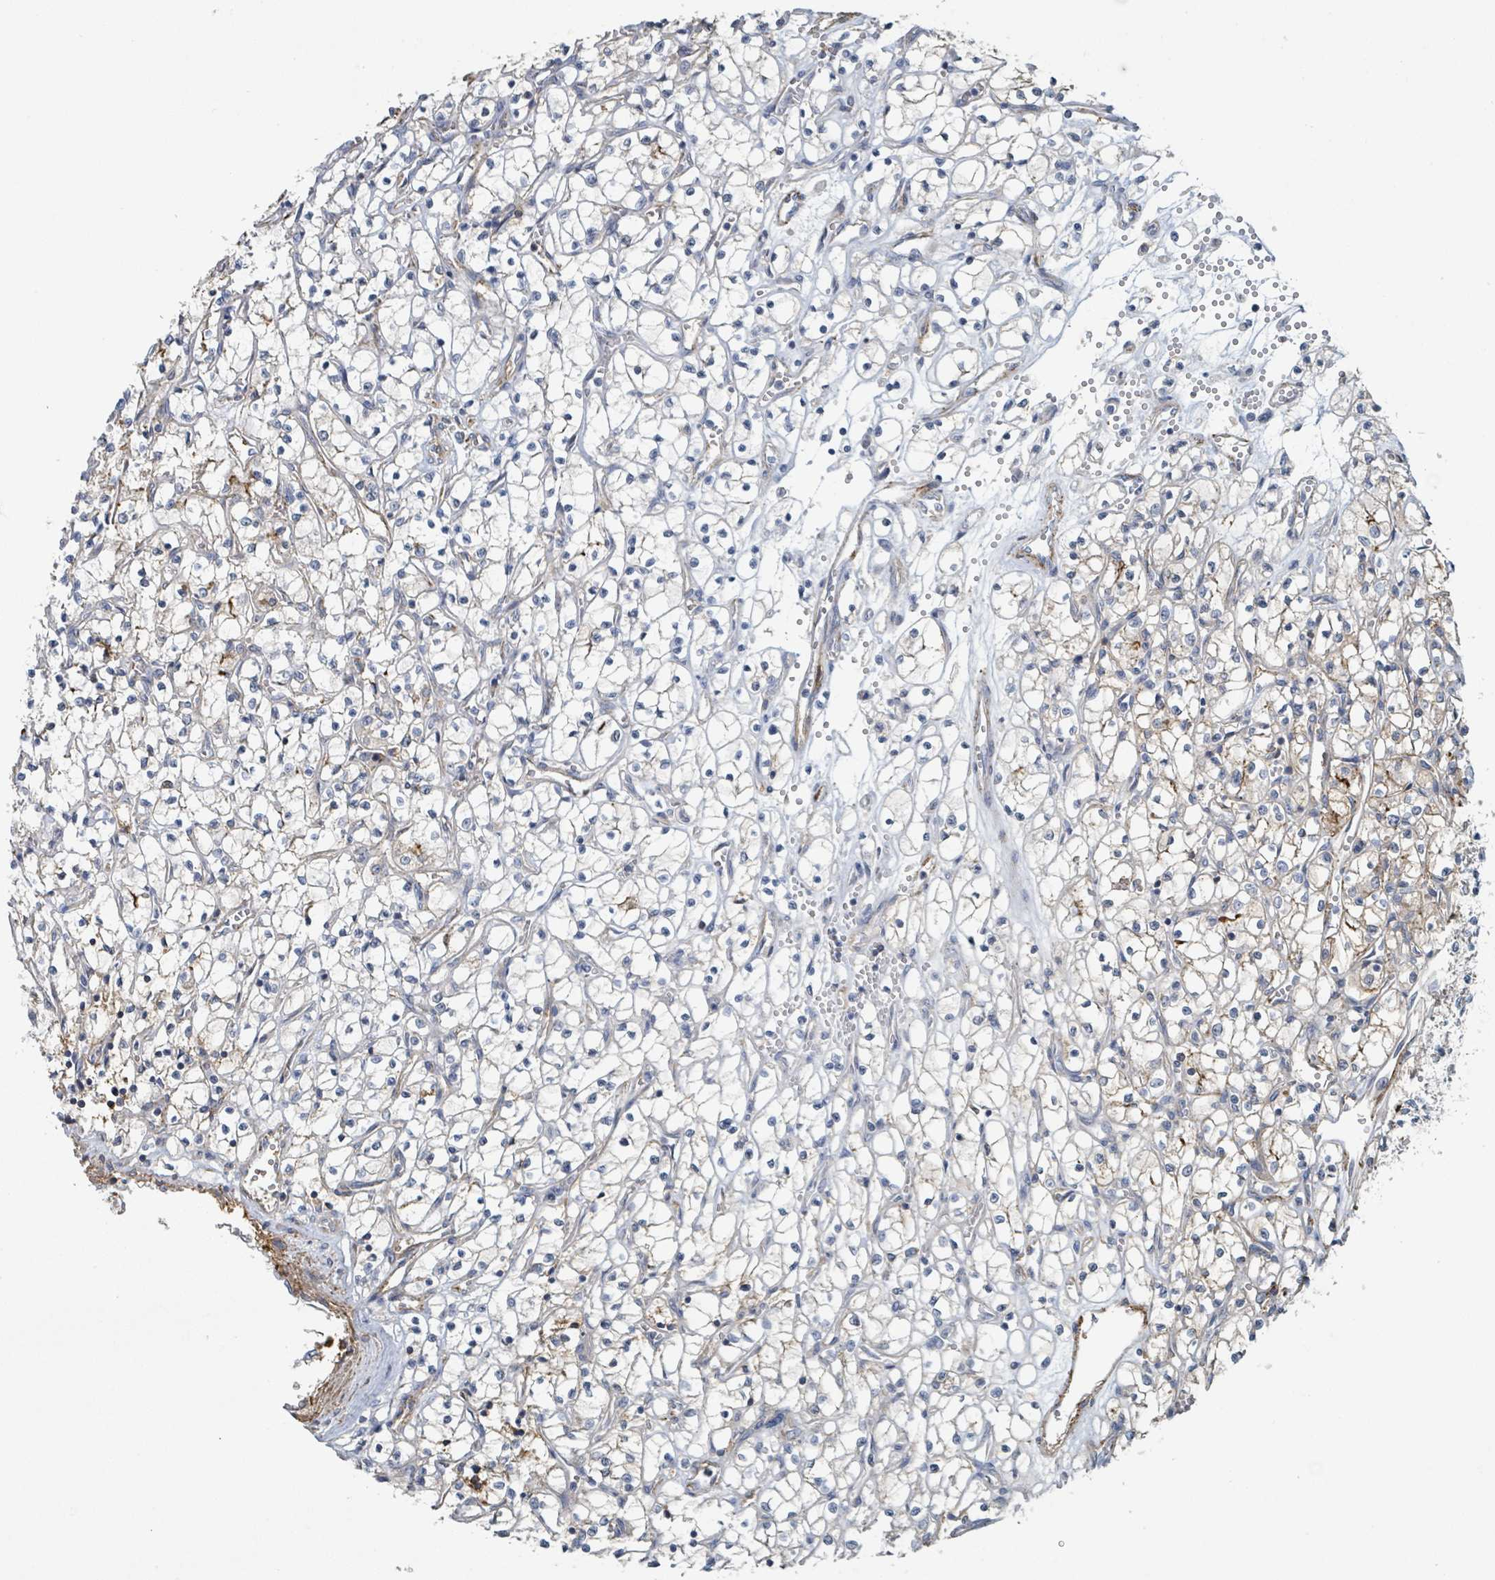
{"staining": {"intensity": "negative", "quantity": "none", "location": "none"}, "tissue": "renal cancer", "cell_type": "Tumor cells", "image_type": "cancer", "snomed": [{"axis": "morphology", "description": "Adenocarcinoma, NOS"}, {"axis": "topography", "description": "Kidney"}], "caption": "Immunohistochemical staining of human adenocarcinoma (renal) exhibits no significant positivity in tumor cells.", "gene": "LRRC42", "patient": {"sex": "female", "age": 69}}